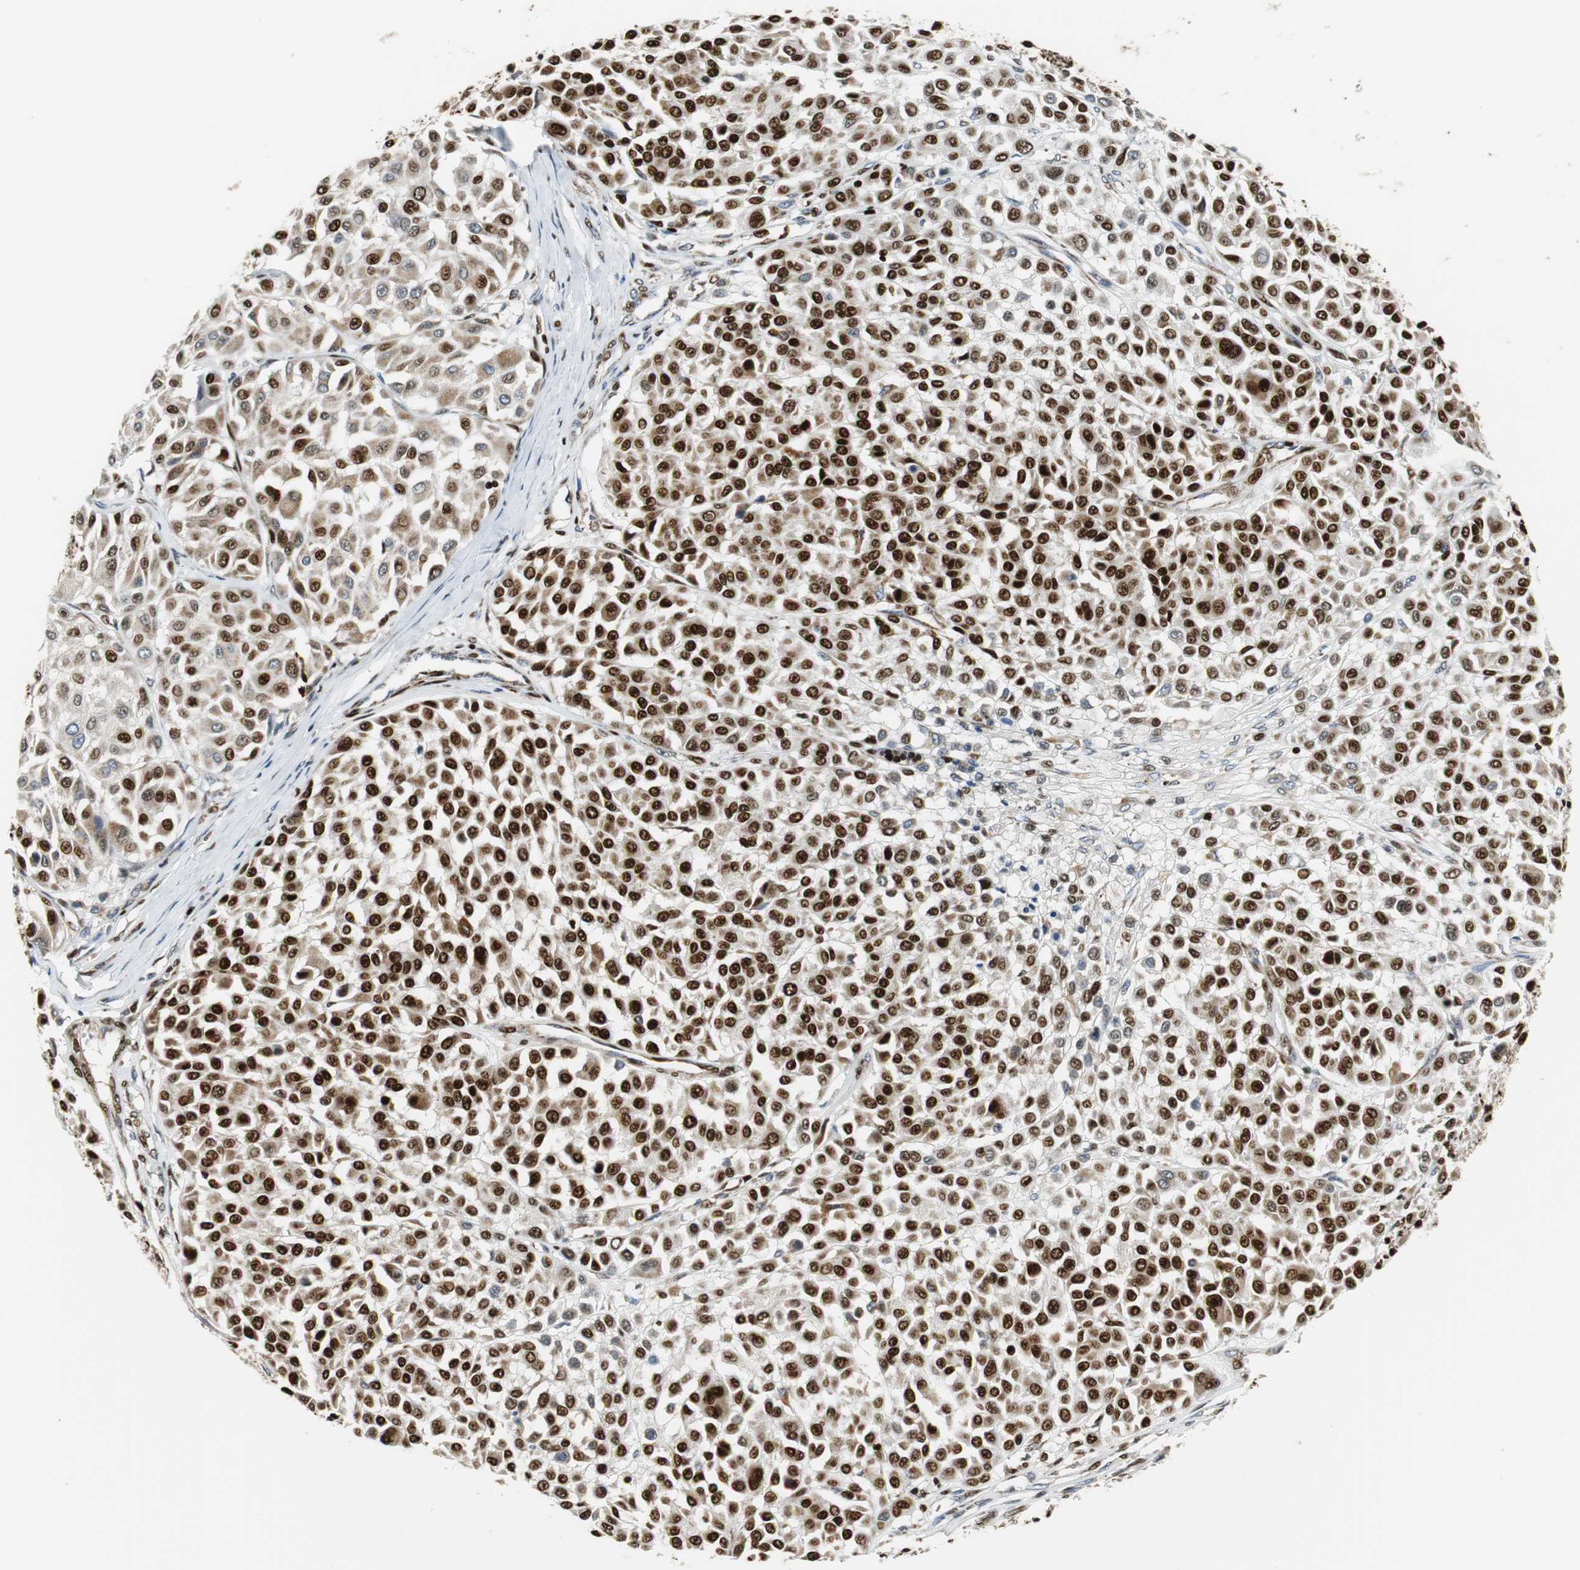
{"staining": {"intensity": "strong", "quantity": ">75%", "location": "nuclear"}, "tissue": "melanoma", "cell_type": "Tumor cells", "image_type": "cancer", "snomed": [{"axis": "morphology", "description": "Malignant melanoma, Metastatic site"}, {"axis": "topography", "description": "Soft tissue"}], "caption": "The histopathology image shows a brown stain indicating the presence of a protein in the nuclear of tumor cells in malignant melanoma (metastatic site).", "gene": "HDAC1", "patient": {"sex": "male", "age": 41}}